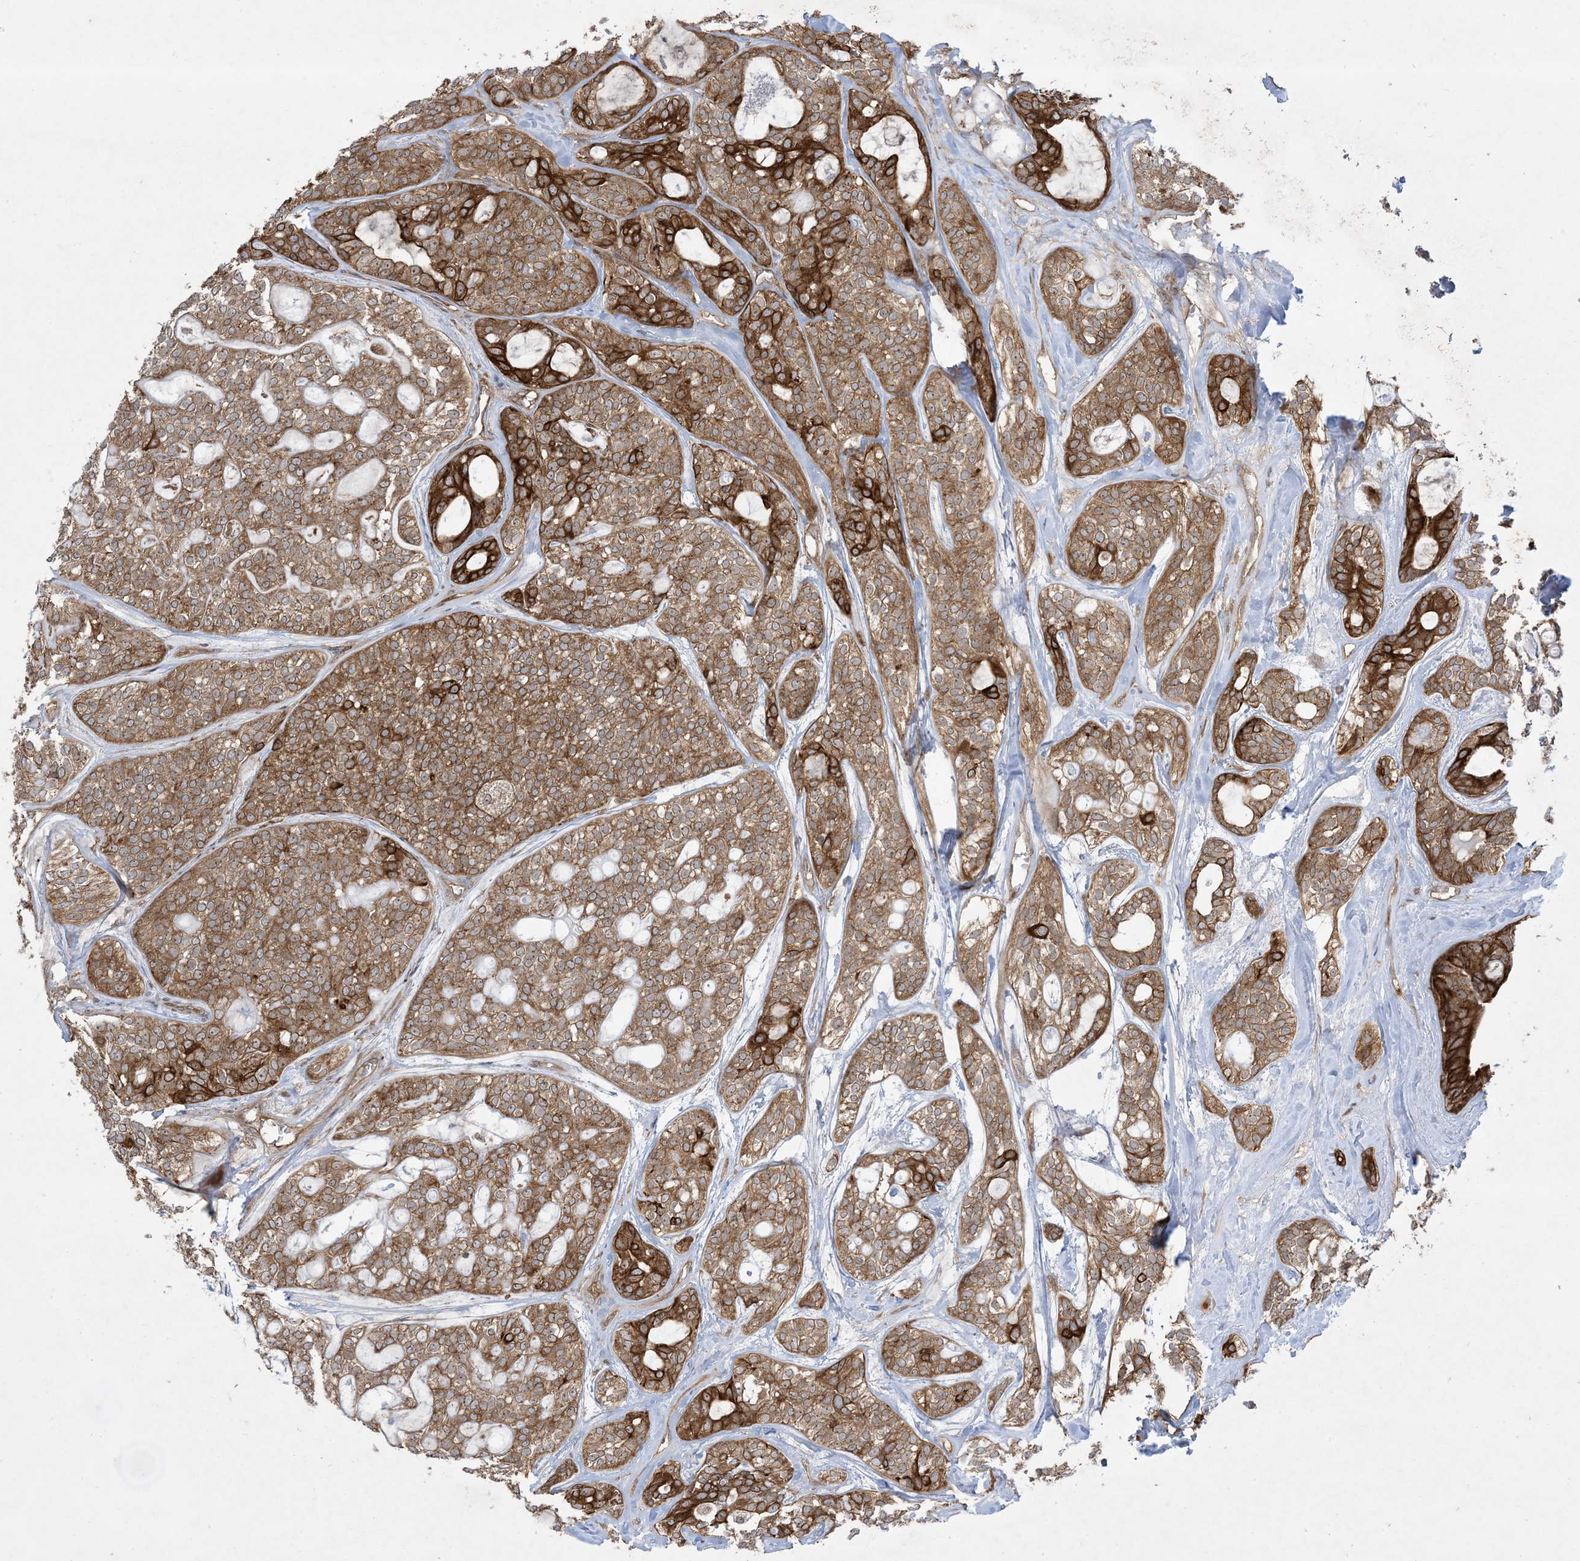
{"staining": {"intensity": "moderate", "quantity": ">75%", "location": "cytoplasmic/membranous,nuclear"}, "tissue": "head and neck cancer", "cell_type": "Tumor cells", "image_type": "cancer", "snomed": [{"axis": "morphology", "description": "Adenocarcinoma, NOS"}, {"axis": "topography", "description": "Head-Neck"}], "caption": "IHC histopathology image of head and neck cancer (adenocarcinoma) stained for a protein (brown), which exhibits medium levels of moderate cytoplasmic/membranous and nuclear expression in about >75% of tumor cells.", "gene": "SOGA3", "patient": {"sex": "male", "age": 66}}